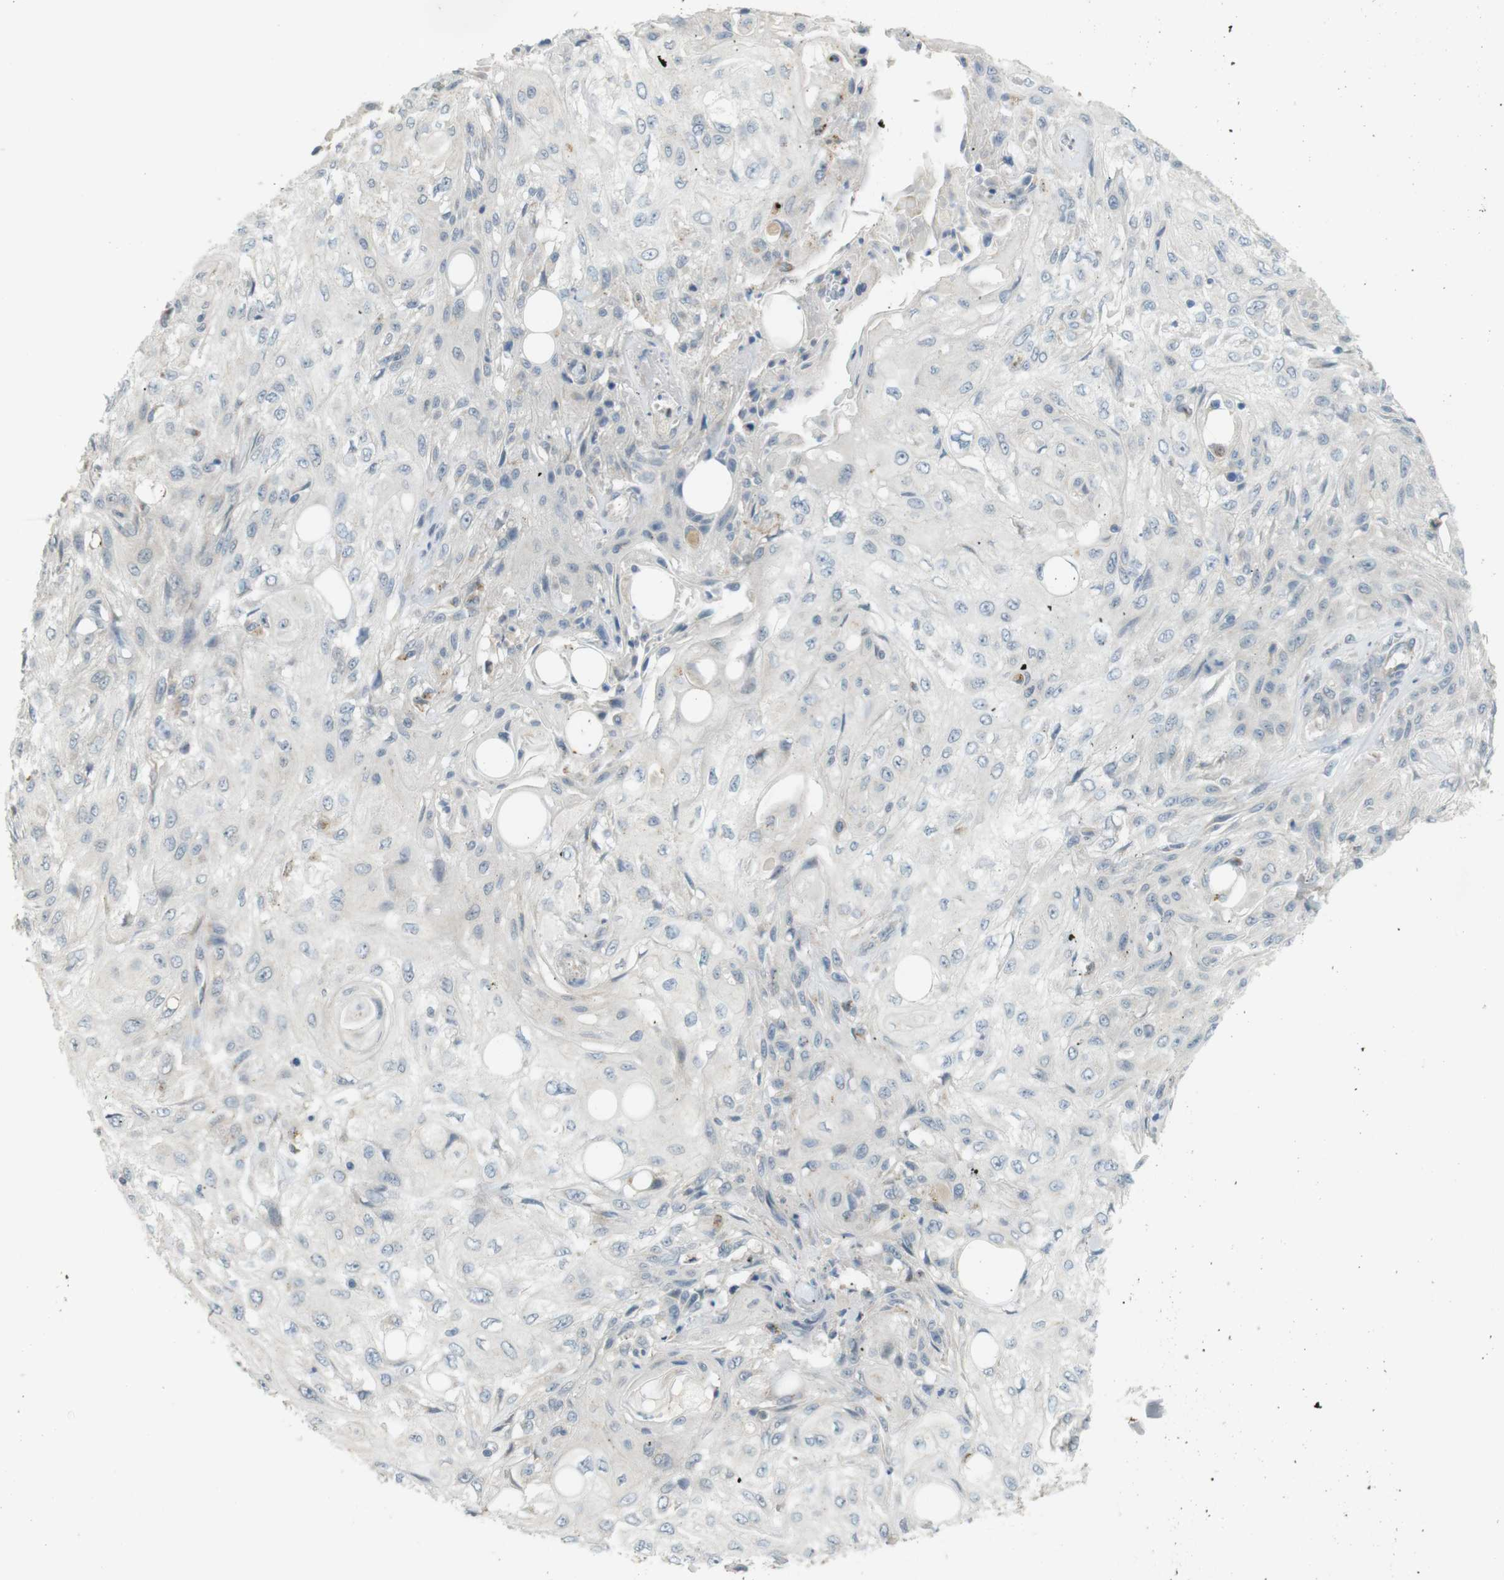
{"staining": {"intensity": "moderate", "quantity": "<25%", "location": "cytoplasmic/membranous"}, "tissue": "skin cancer", "cell_type": "Tumor cells", "image_type": "cancer", "snomed": [{"axis": "morphology", "description": "Squamous cell carcinoma, NOS"}, {"axis": "topography", "description": "Skin"}], "caption": "Immunohistochemistry (IHC) photomicrograph of neoplastic tissue: squamous cell carcinoma (skin) stained using IHC shows low levels of moderate protein expression localized specifically in the cytoplasmic/membranous of tumor cells, appearing as a cytoplasmic/membranous brown color.", "gene": "UGT8", "patient": {"sex": "male", "age": 75}}